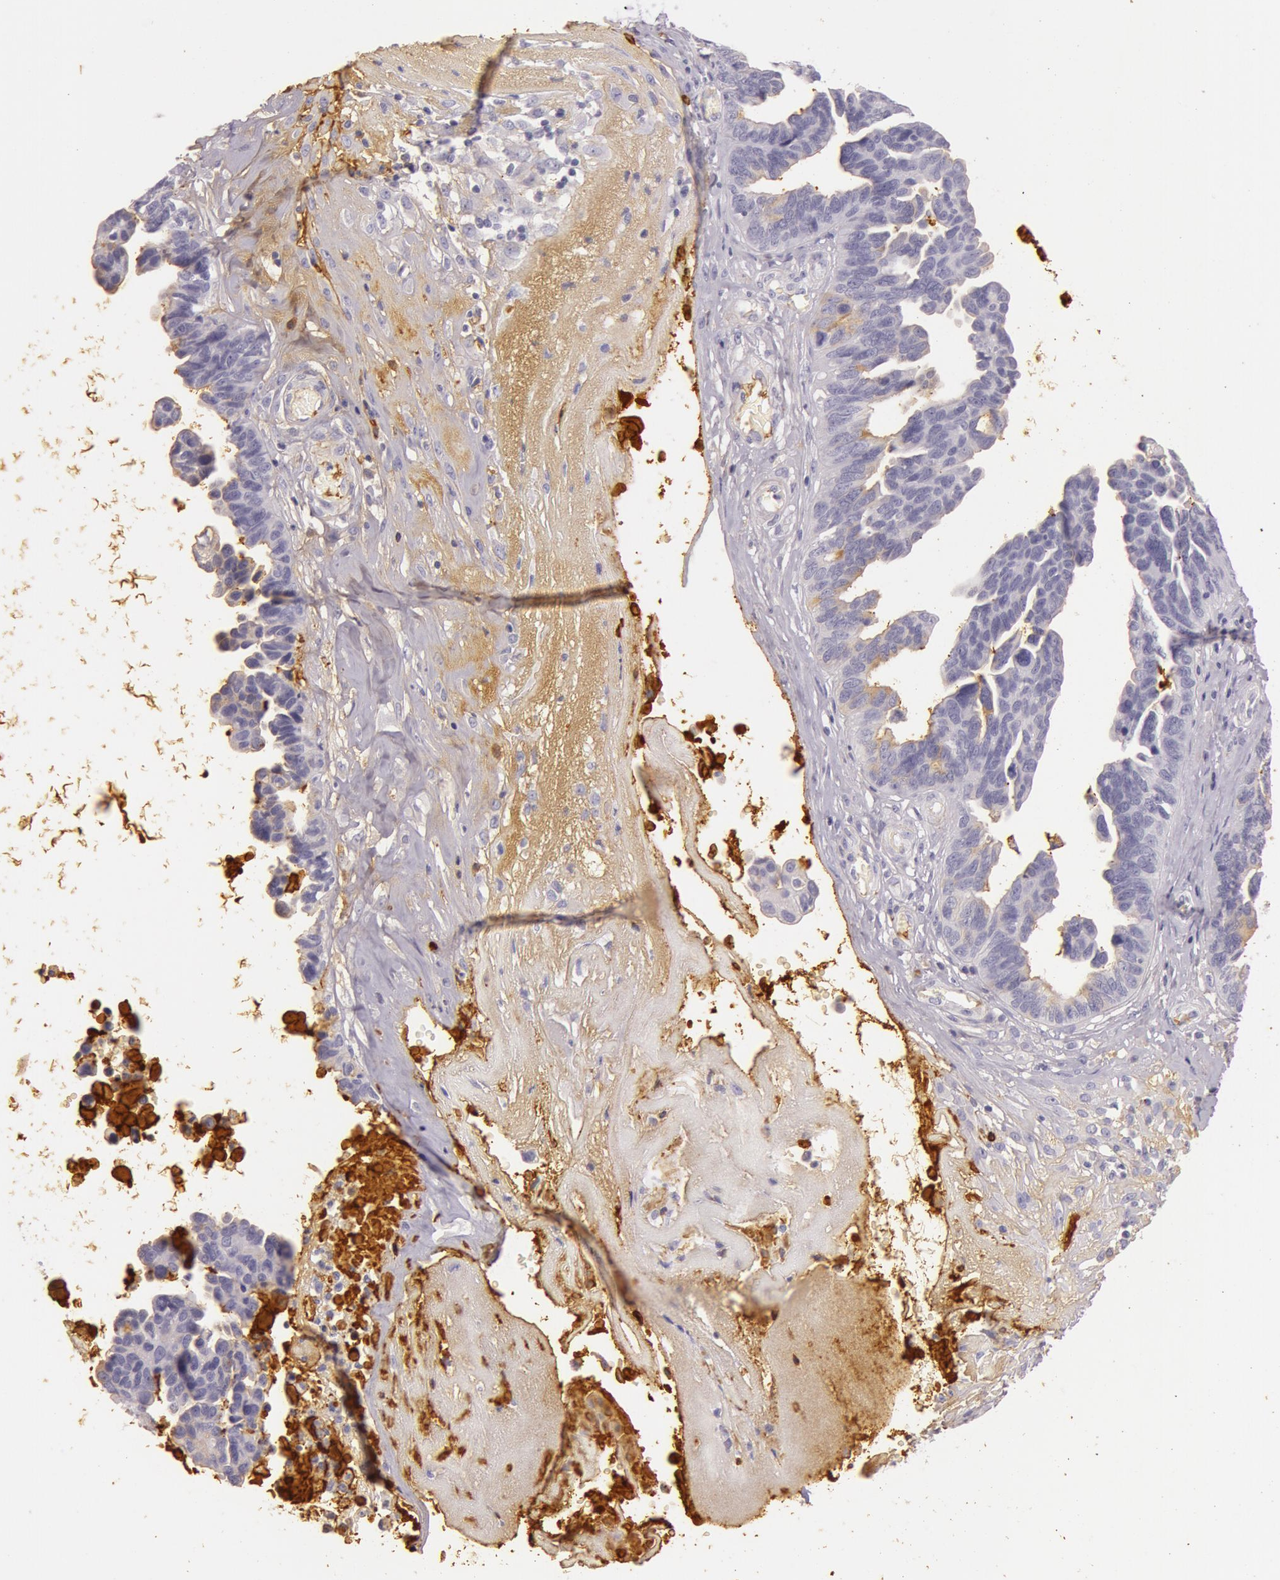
{"staining": {"intensity": "negative", "quantity": "none", "location": "none"}, "tissue": "ovarian cancer", "cell_type": "Tumor cells", "image_type": "cancer", "snomed": [{"axis": "morphology", "description": "Cystadenocarcinoma, serous, NOS"}, {"axis": "topography", "description": "Ovary"}], "caption": "Photomicrograph shows no protein staining in tumor cells of ovarian serous cystadenocarcinoma tissue.", "gene": "C4BPA", "patient": {"sex": "female", "age": 64}}